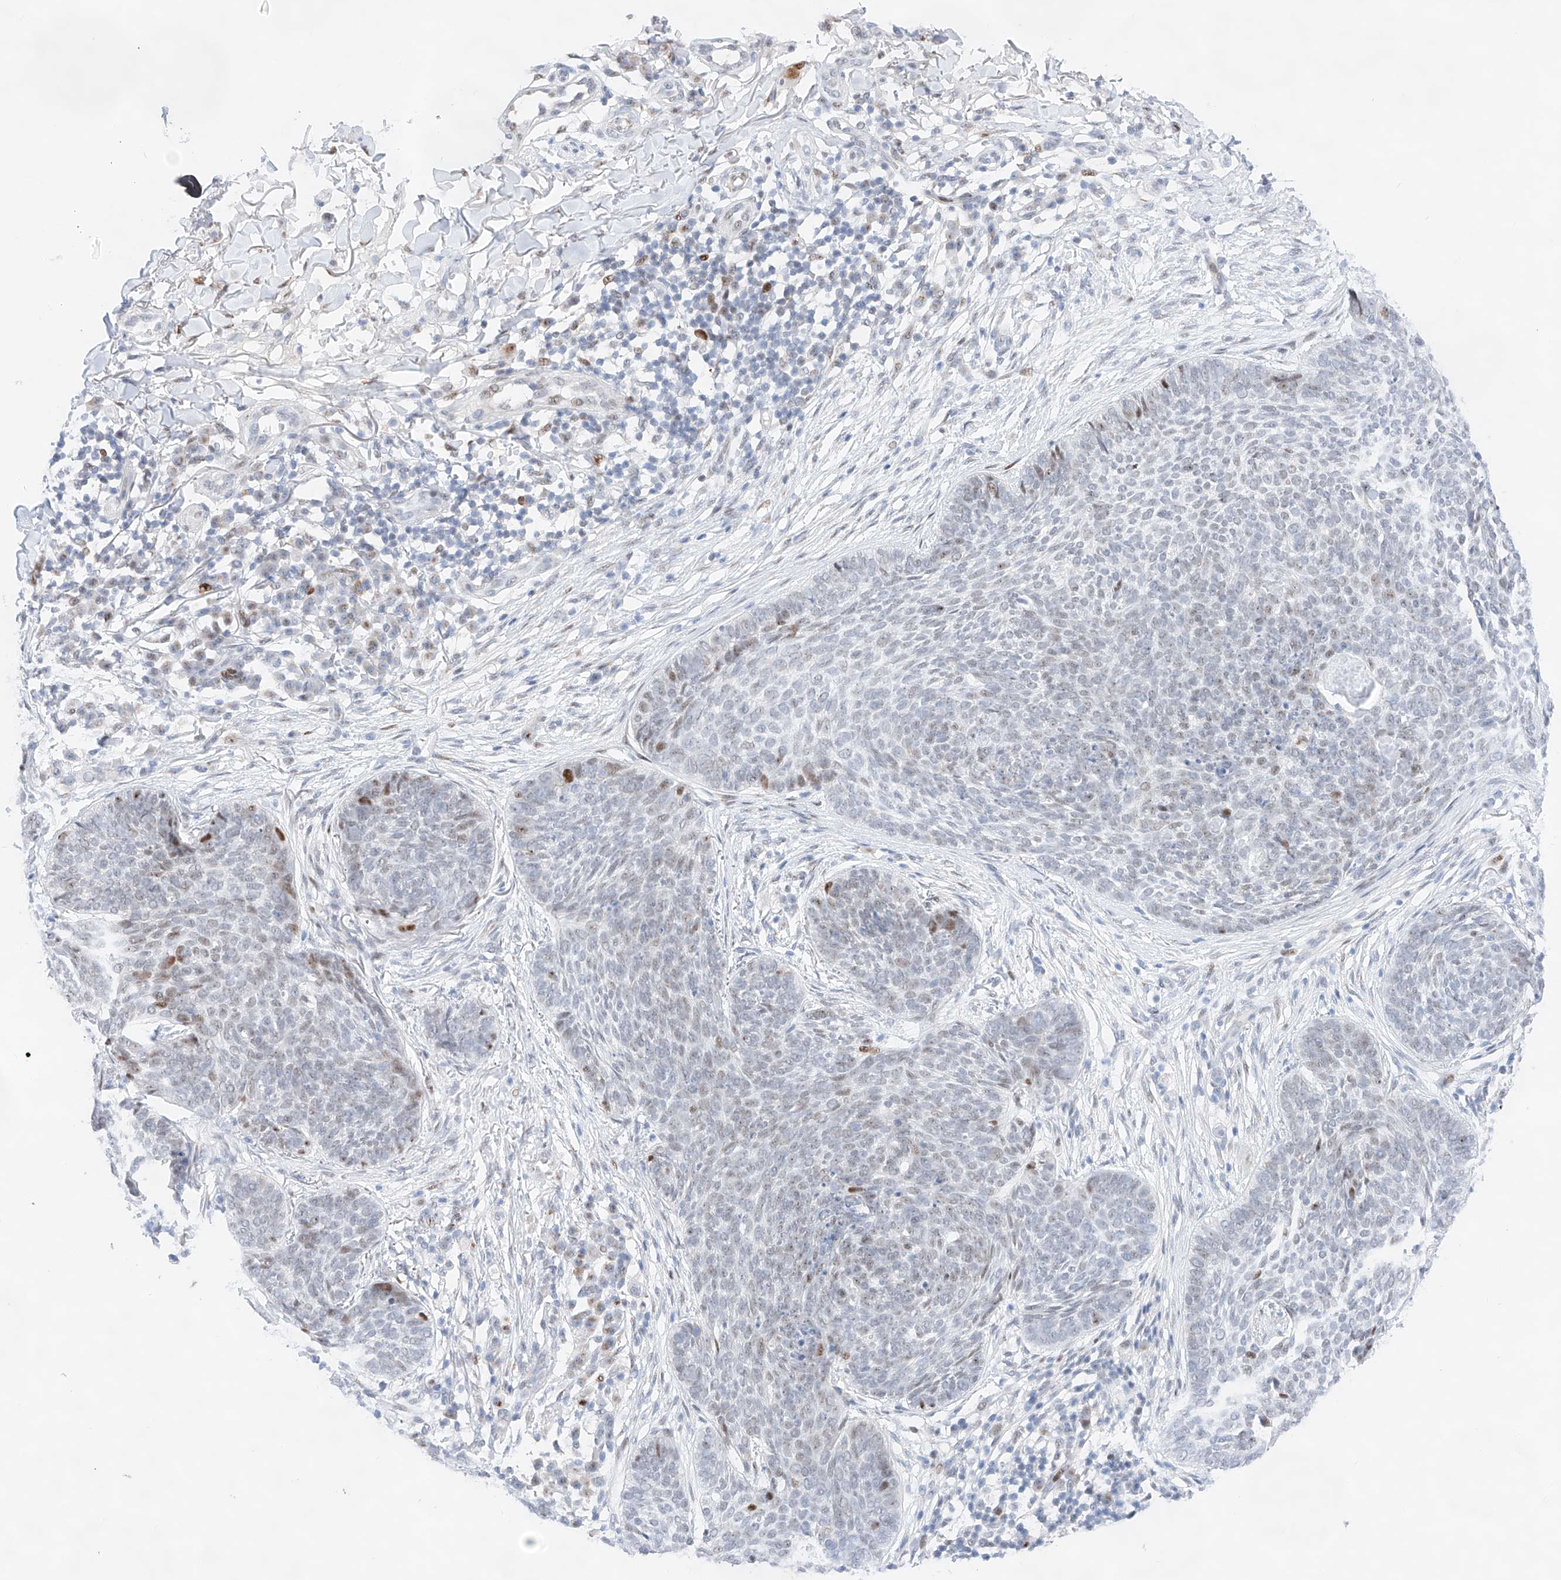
{"staining": {"intensity": "moderate", "quantity": "<25%", "location": "nuclear"}, "tissue": "skin cancer", "cell_type": "Tumor cells", "image_type": "cancer", "snomed": [{"axis": "morphology", "description": "Basal cell carcinoma"}, {"axis": "topography", "description": "Skin"}], "caption": "A brown stain labels moderate nuclear expression of a protein in human skin cancer (basal cell carcinoma) tumor cells.", "gene": "NT5C3B", "patient": {"sex": "female", "age": 64}}